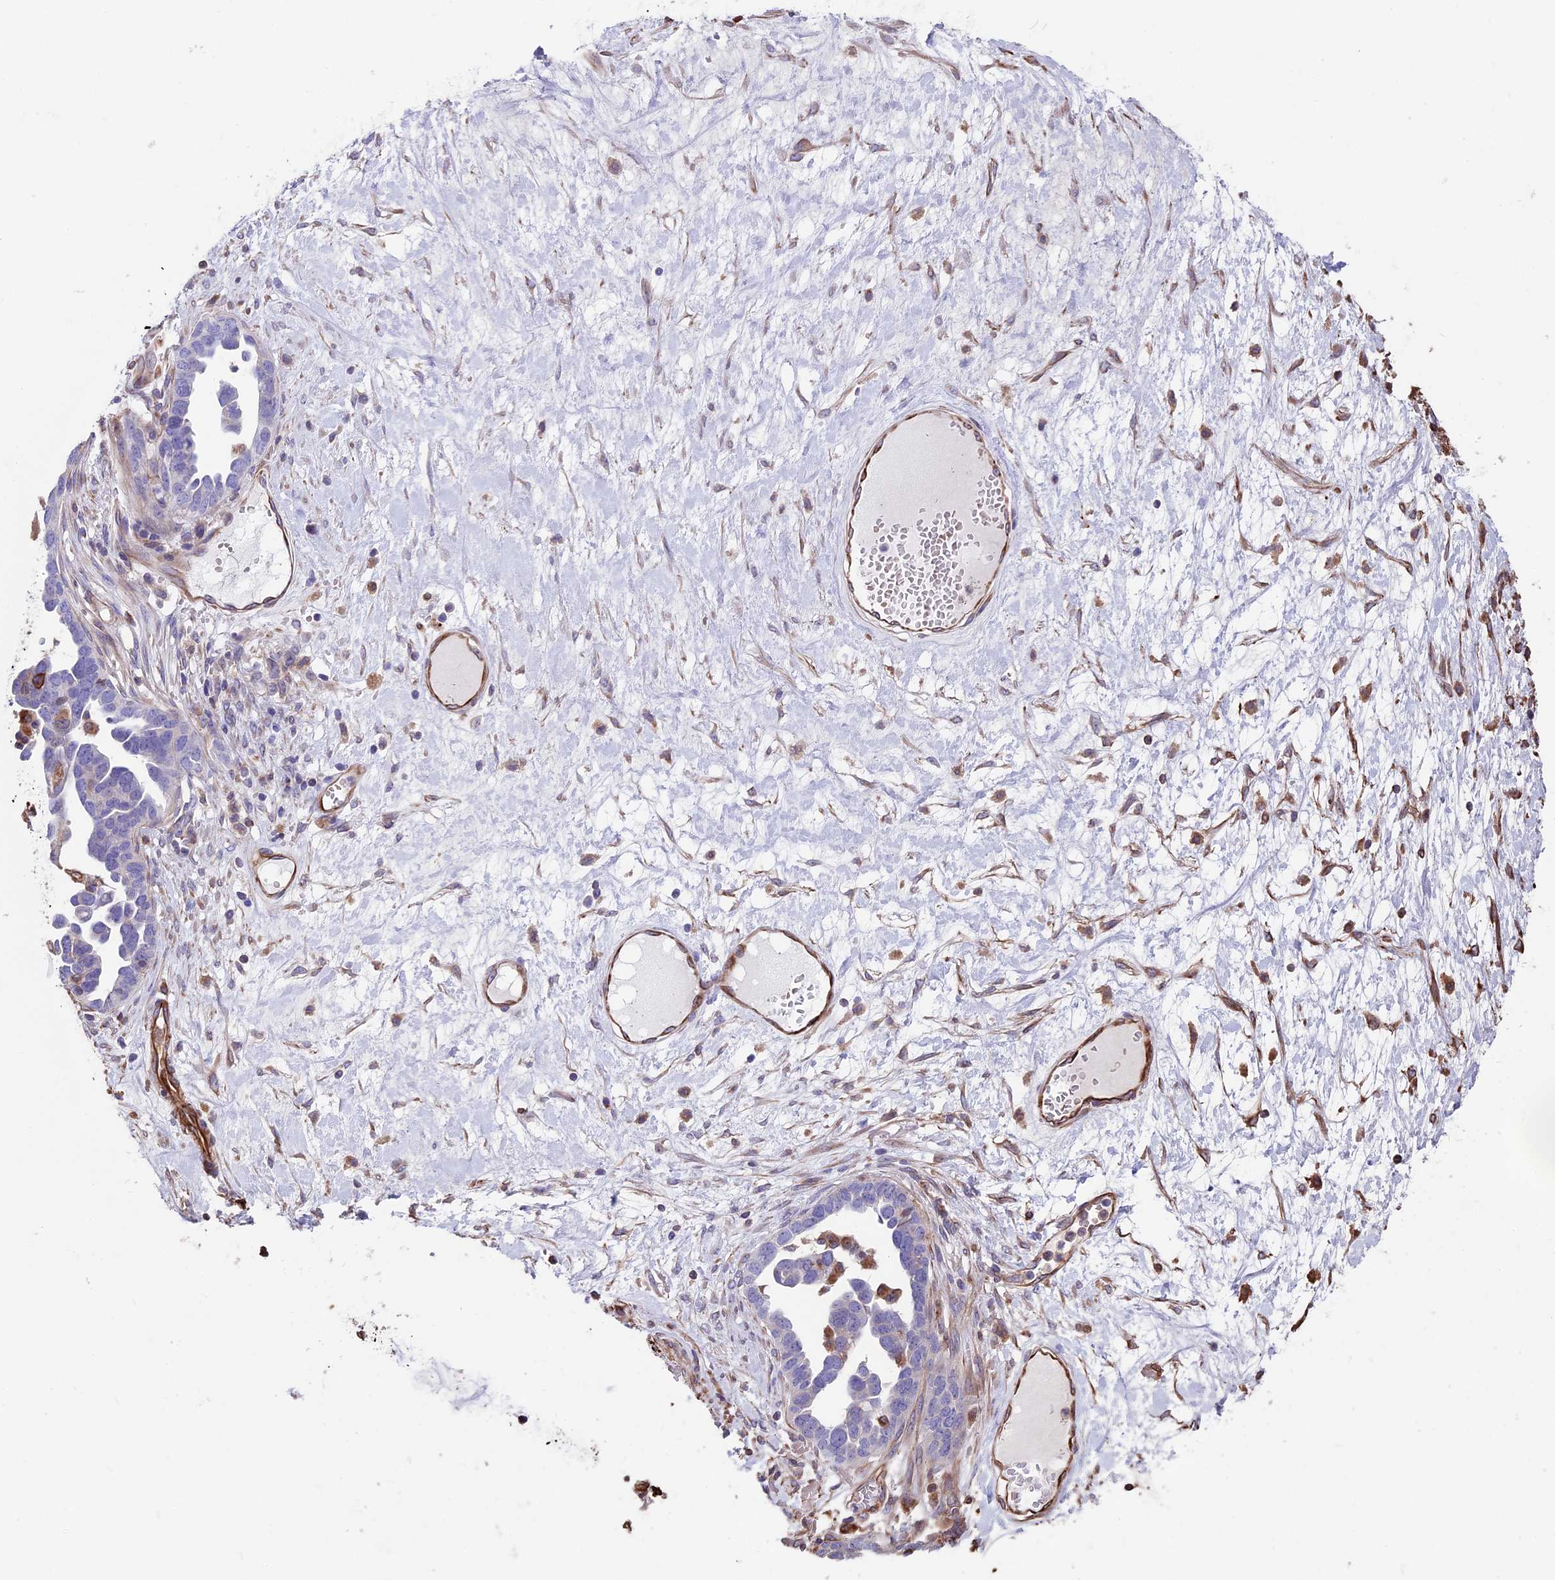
{"staining": {"intensity": "negative", "quantity": "none", "location": "none"}, "tissue": "ovarian cancer", "cell_type": "Tumor cells", "image_type": "cancer", "snomed": [{"axis": "morphology", "description": "Cystadenocarcinoma, serous, NOS"}, {"axis": "topography", "description": "Ovary"}], "caption": "Human ovarian serous cystadenocarcinoma stained for a protein using IHC reveals no expression in tumor cells.", "gene": "SEH1L", "patient": {"sex": "female", "age": 54}}